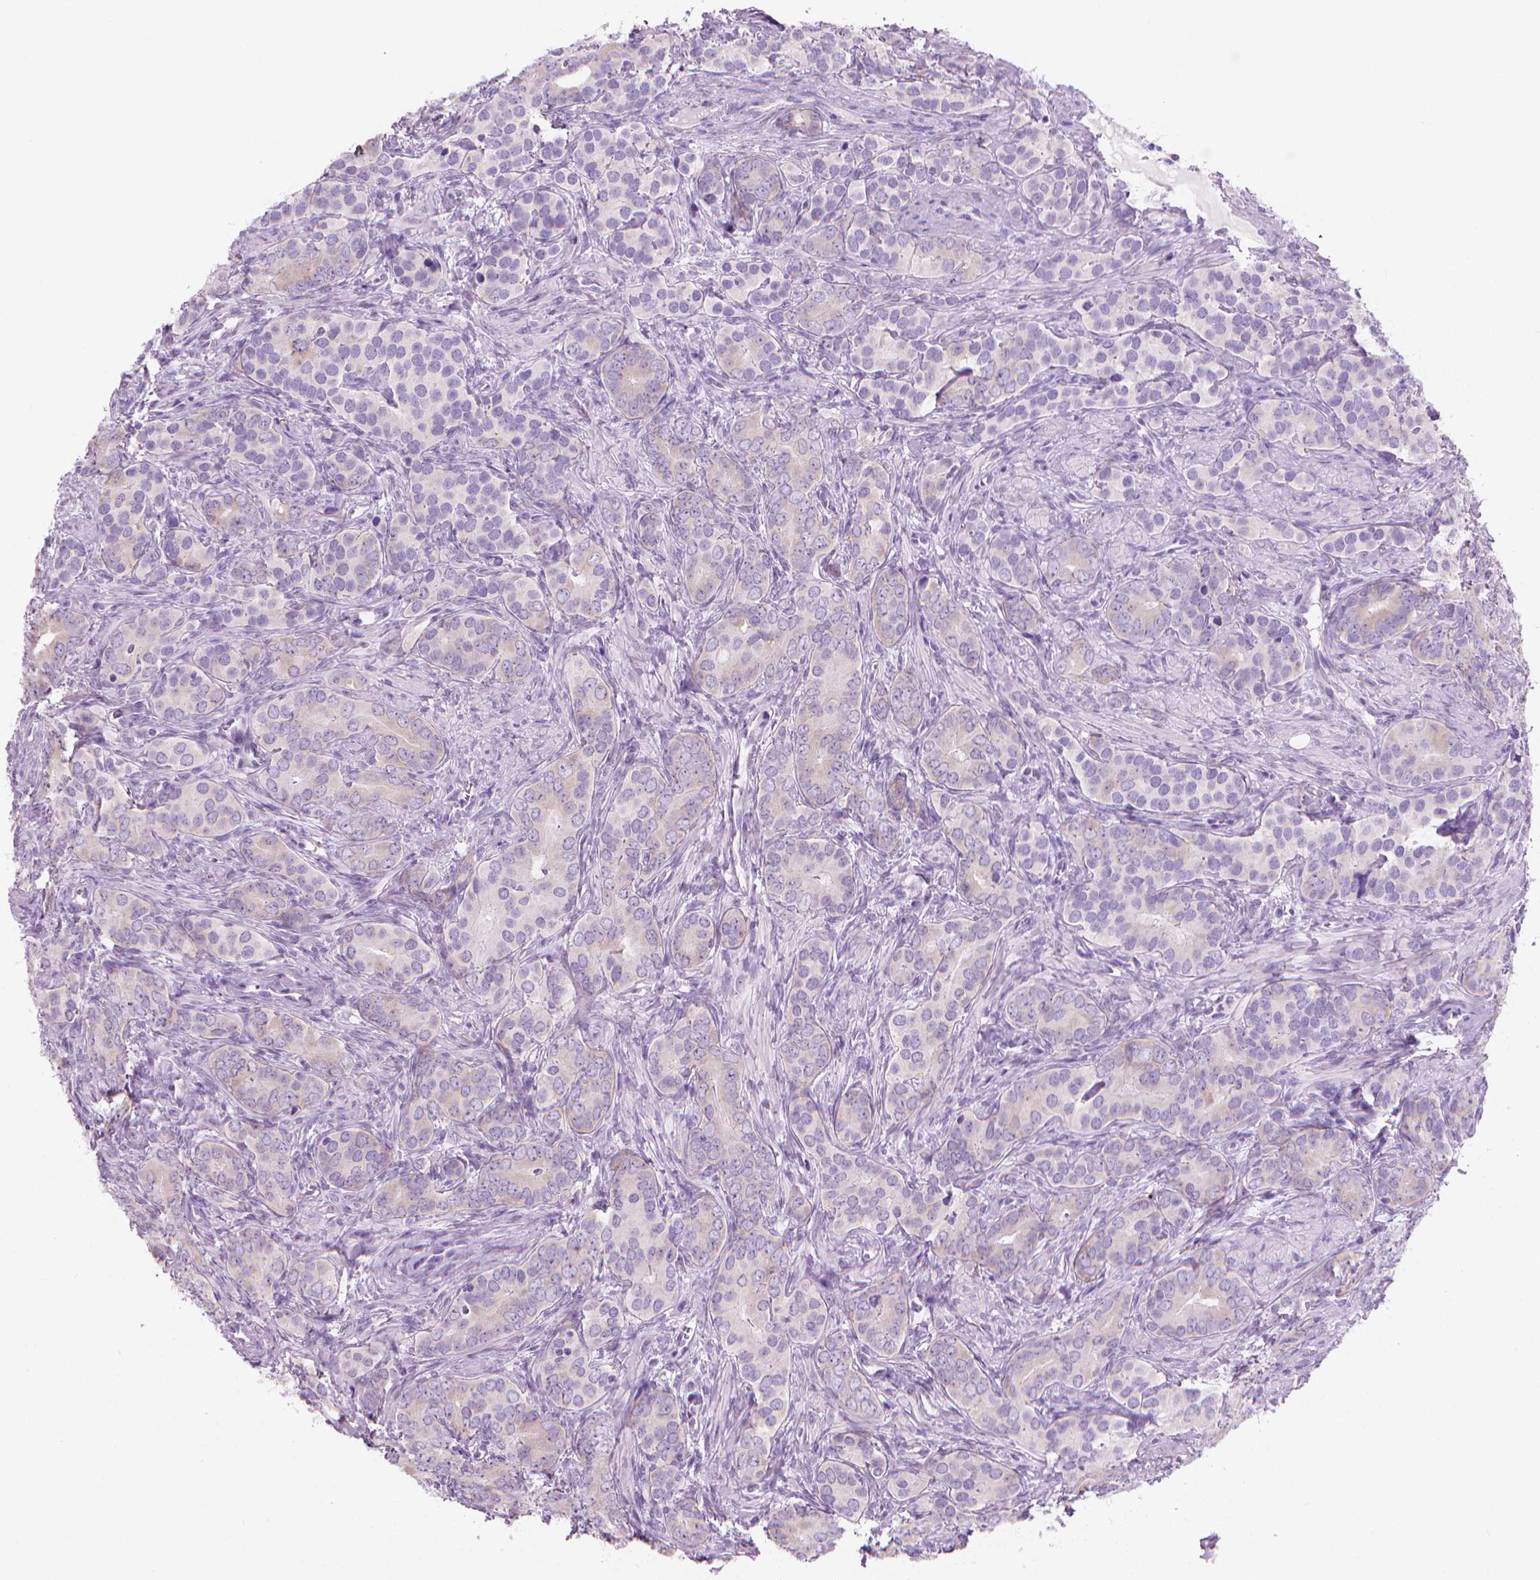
{"staining": {"intensity": "negative", "quantity": "none", "location": "none"}, "tissue": "prostate cancer", "cell_type": "Tumor cells", "image_type": "cancer", "snomed": [{"axis": "morphology", "description": "Adenocarcinoma, High grade"}, {"axis": "topography", "description": "Prostate"}], "caption": "DAB (3,3'-diaminobenzidine) immunohistochemical staining of adenocarcinoma (high-grade) (prostate) shows no significant expression in tumor cells. (DAB immunohistochemistry visualized using brightfield microscopy, high magnification).", "gene": "ENSG00000187186", "patient": {"sex": "male", "age": 84}}